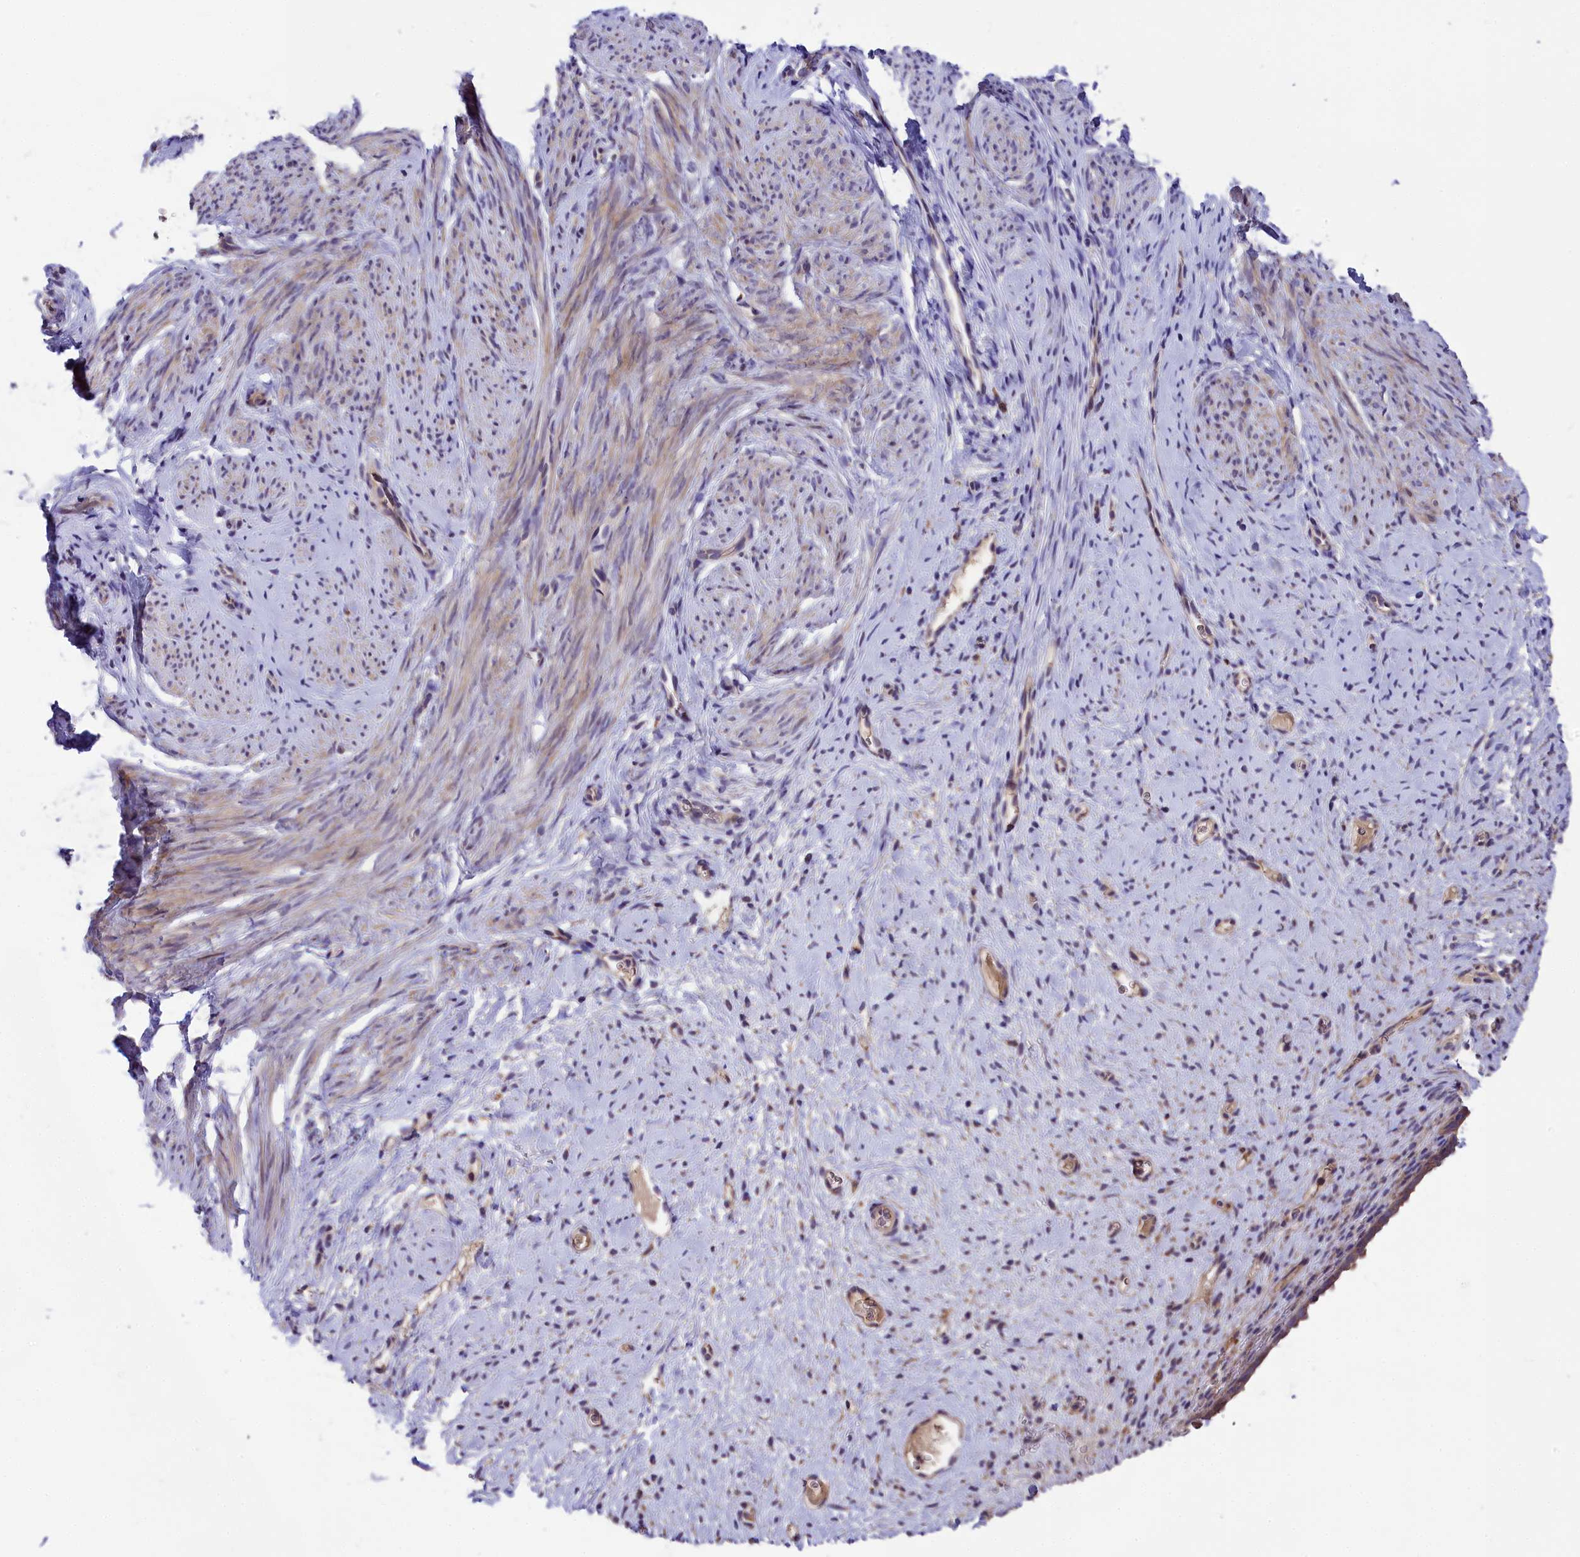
{"staining": {"intensity": "weak", "quantity": "<25%", "location": "cytoplasmic/membranous"}, "tissue": "endometrium", "cell_type": "Cells in endometrial stroma", "image_type": "normal", "snomed": [{"axis": "morphology", "description": "Normal tissue, NOS"}, {"axis": "topography", "description": "Endometrium"}], "caption": "IHC photomicrograph of benign endometrium: endometrium stained with DAB displays no significant protein expression in cells in endometrial stroma. (Brightfield microscopy of DAB (3,3'-diaminobenzidine) IHC at high magnification).", "gene": "ABCC10", "patient": {"sex": "female", "age": 65}}